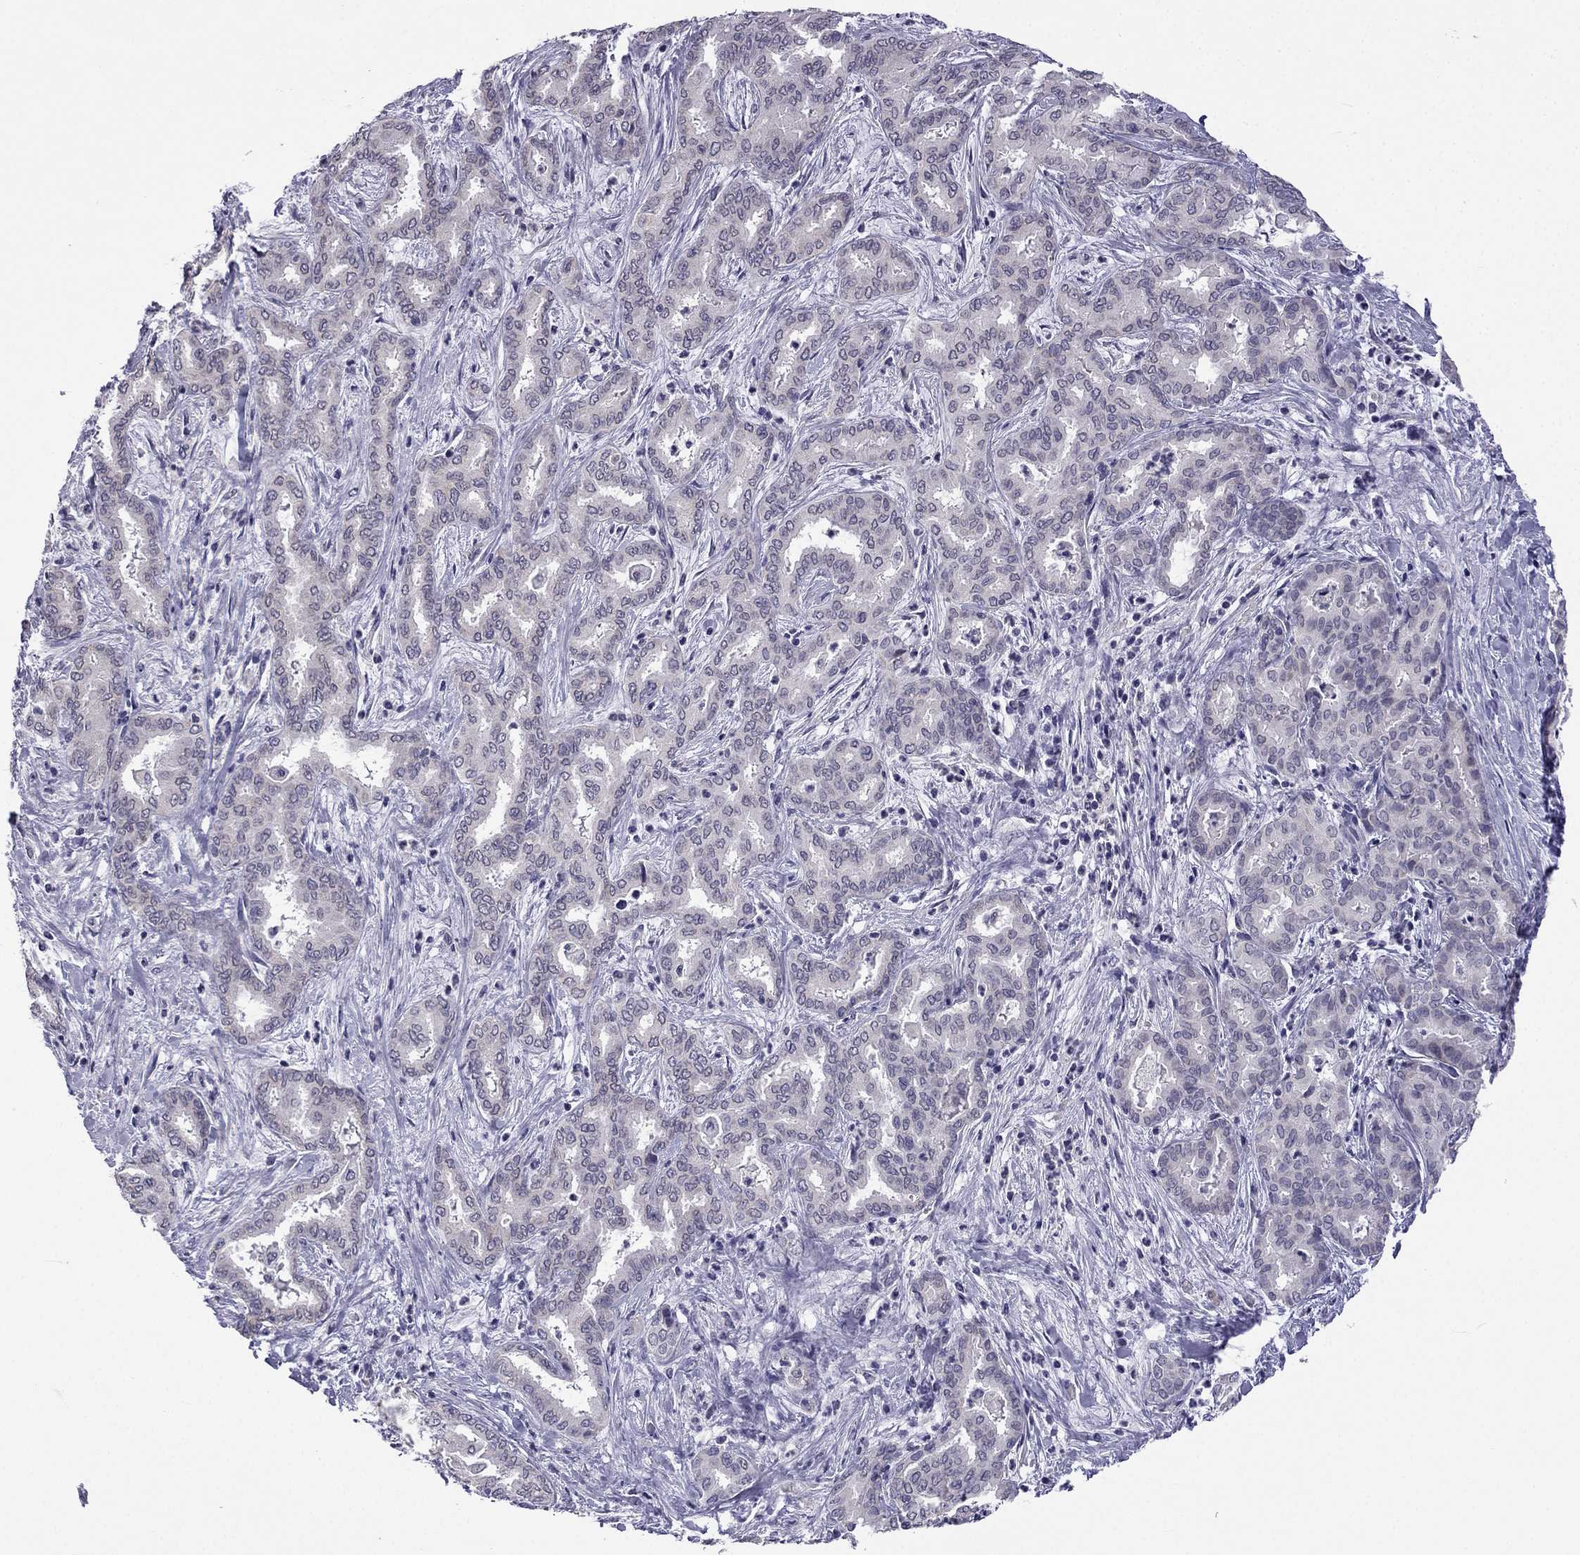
{"staining": {"intensity": "negative", "quantity": "none", "location": "none"}, "tissue": "liver cancer", "cell_type": "Tumor cells", "image_type": "cancer", "snomed": [{"axis": "morphology", "description": "Cholangiocarcinoma"}, {"axis": "topography", "description": "Liver"}], "caption": "Liver cholangiocarcinoma was stained to show a protein in brown. There is no significant staining in tumor cells.", "gene": "C5orf49", "patient": {"sex": "female", "age": 64}}